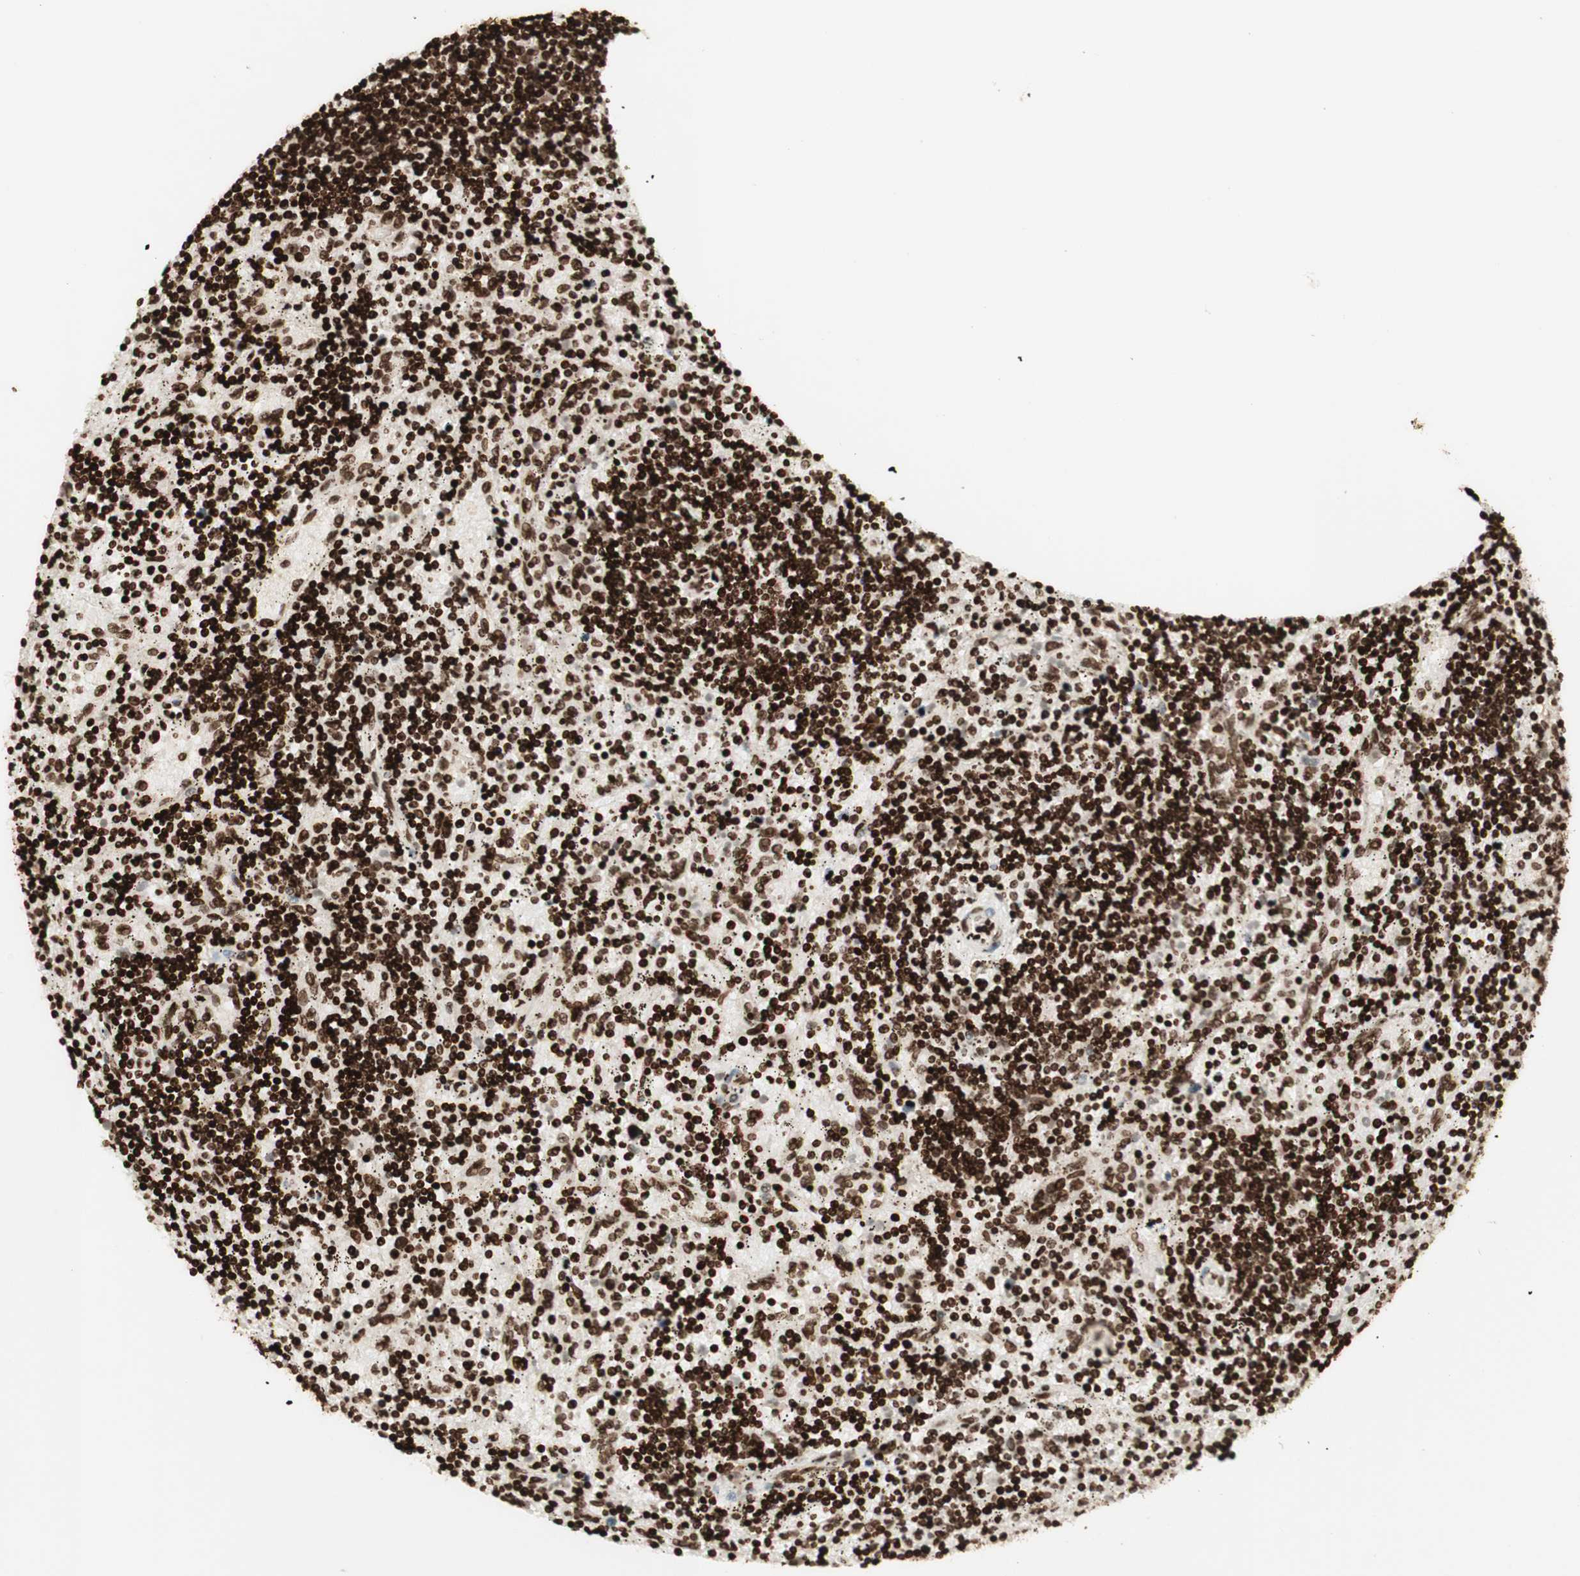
{"staining": {"intensity": "strong", "quantity": ">75%", "location": "nuclear"}, "tissue": "lymphoma", "cell_type": "Tumor cells", "image_type": "cancer", "snomed": [{"axis": "morphology", "description": "Malignant lymphoma, non-Hodgkin's type, Low grade"}, {"axis": "topography", "description": "Spleen"}], "caption": "This histopathology image displays immunohistochemistry staining of malignant lymphoma, non-Hodgkin's type (low-grade), with high strong nuclear staining in about >75% of tumor cells.", "gene": "NCAPD2", "patient": {"sex": "male", "age": 76}}